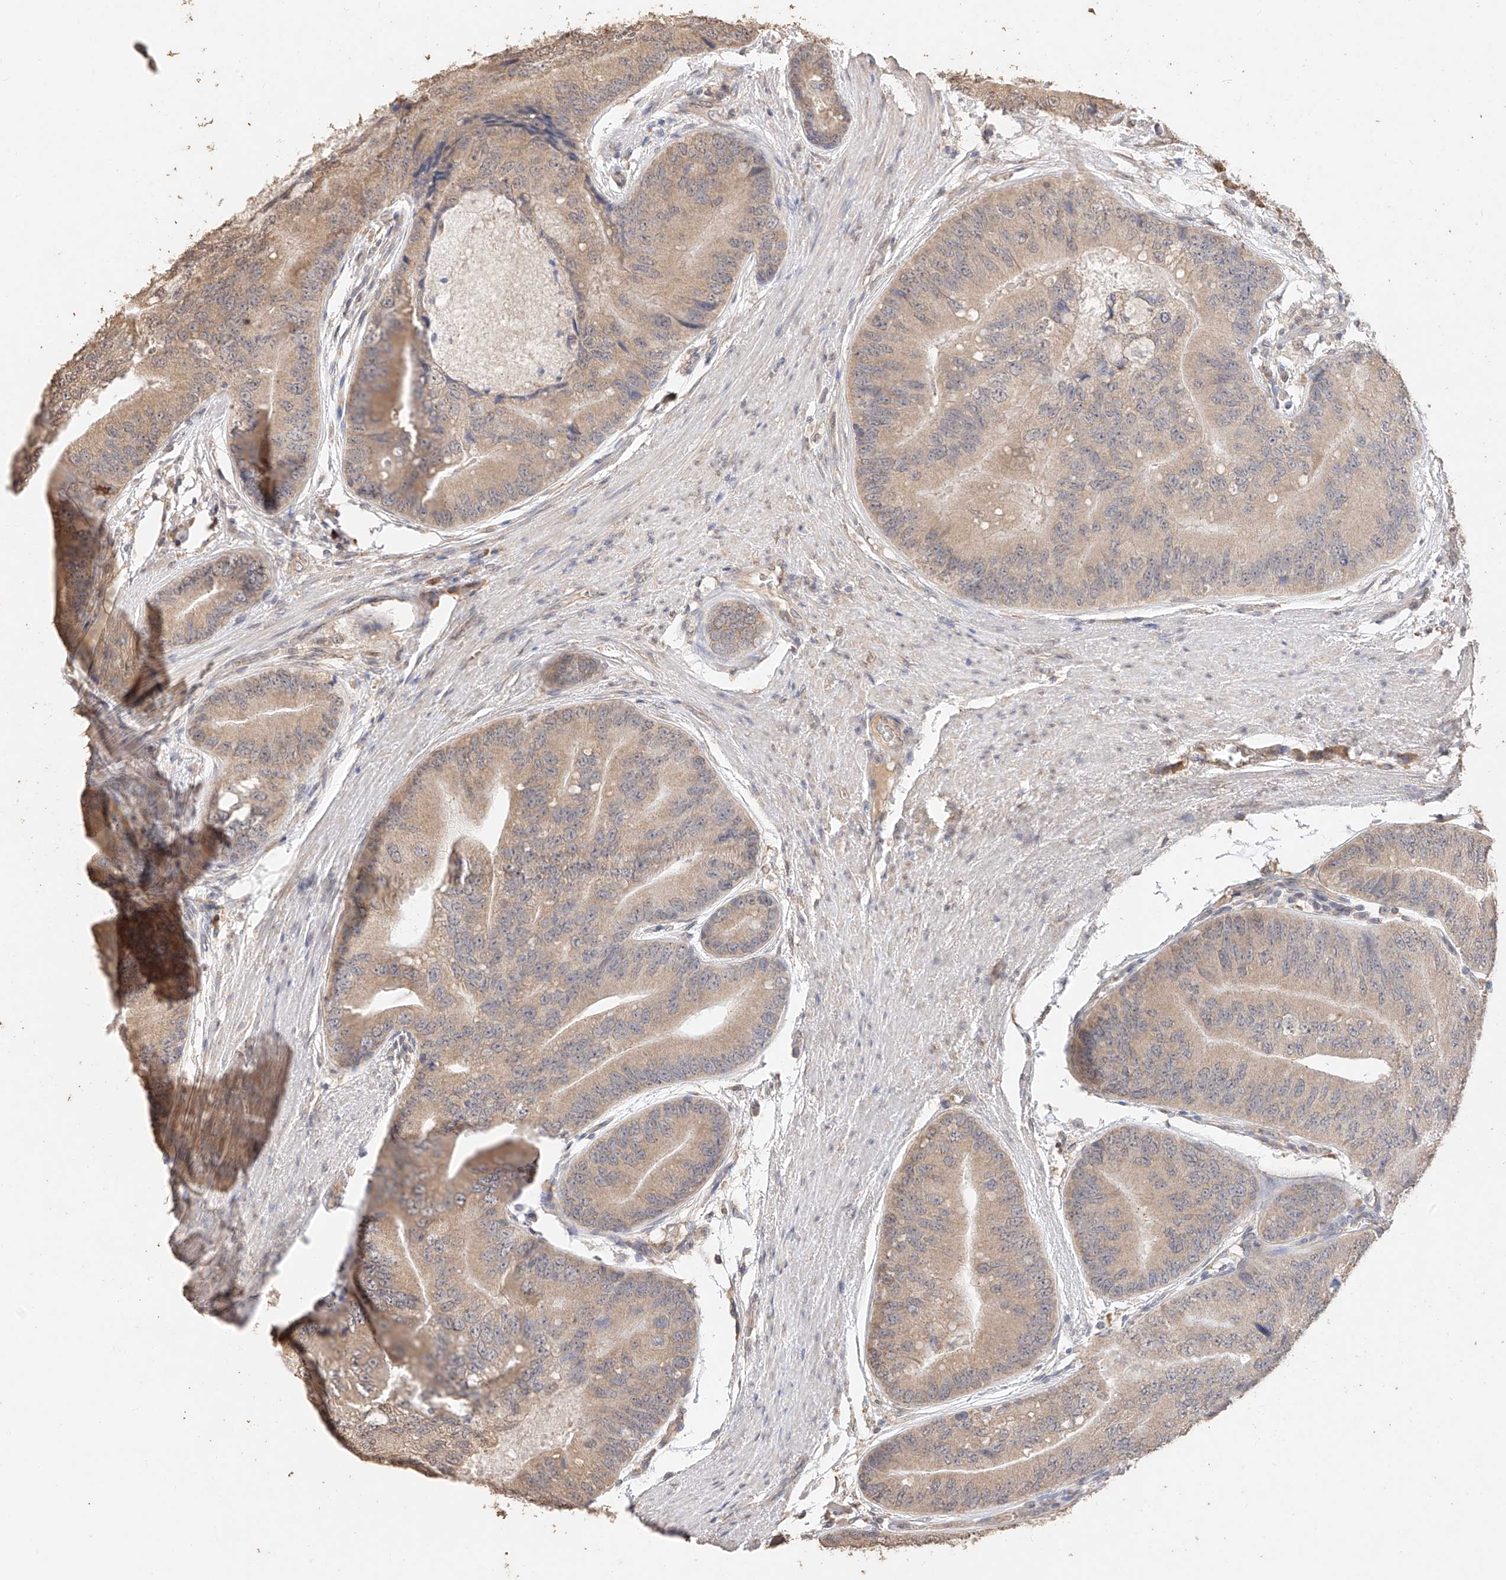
{"staining": {"intensity": "weak", "quantity": ">75%", "location": "cytoplasmic/membranous"}, "tissue": "prostate cancer", "cell_type": "Tumor cells", "image_type": "cancer", "snomed": [{"axis": "morphology", "description": "Adenocarcinoma, High grade"}, {"axis": "topography", "description": "Prostate"}], "caption": "Immunohistochemical staining of prostate cancer demonstrates low levels of weak cytoplasmic/membranous positivity in about >75% of tumor cells. (IHC, brightfield microscopy, high magnification).", "gene": "IL22RA2", "patient": {"sex": "male", "age": 70}}